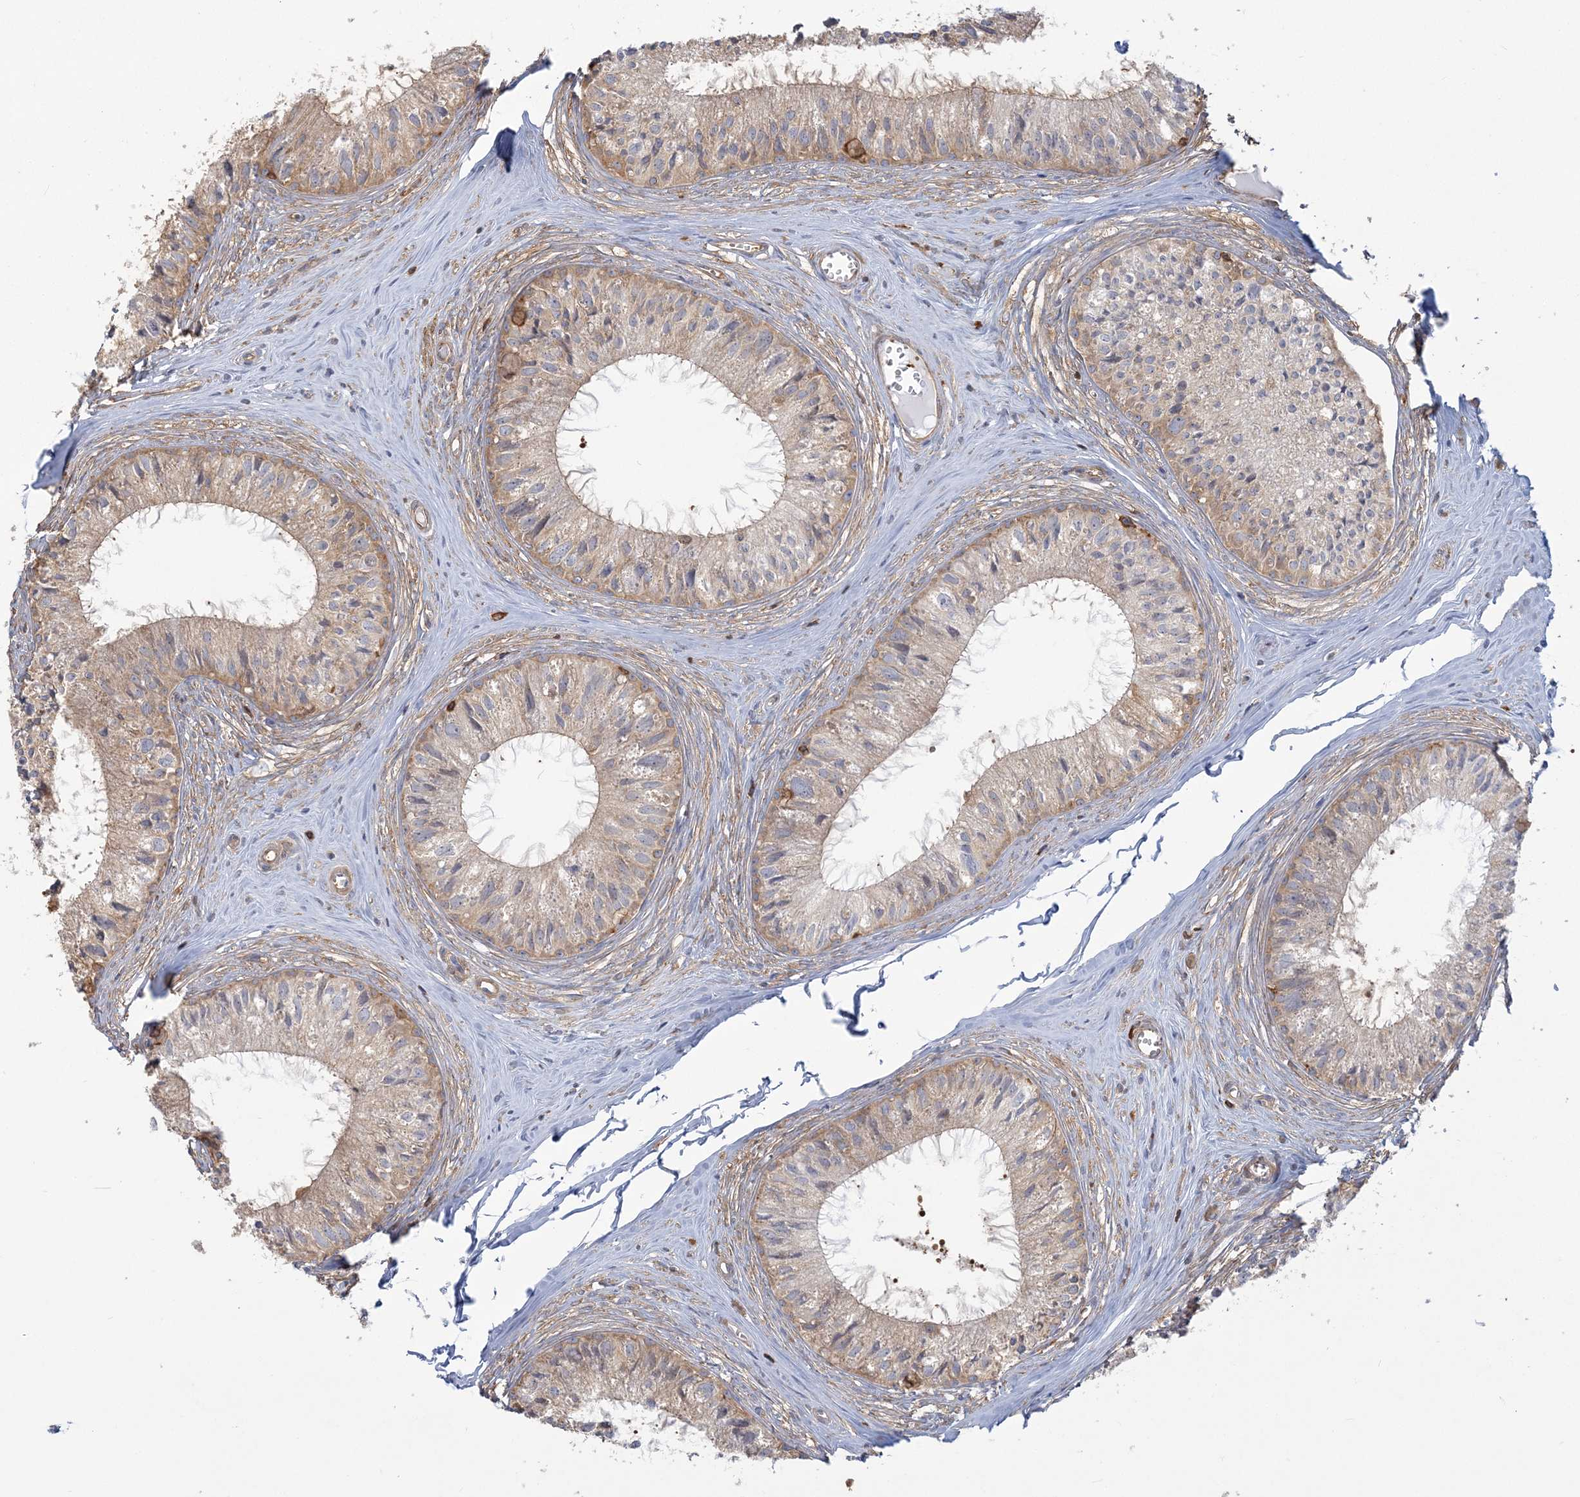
{"staining": {"intensity": "moderate", "quantity": "25%-75%", "location": "cytoplasmic/membranous"}, "tissue": "epididymis", "cell_type": "Glandular cells", "image_type": "normal", "snomed": [{"axis": "morphology", "description": "Normal tissue, NOS"}, {"axis": "topography", "description": "Epididymis"}], "caption": "Immunohistochemical staining of benign human epididymis shows moderate cytoplasmic/membranous protein positivity in approximately 25%-75% of glandular cells. The protein of interest is shown in brown color, while the nuclei are stained blue.", "gene": "ANKS1A", "patient": {"sex": "male", "age": 36}}